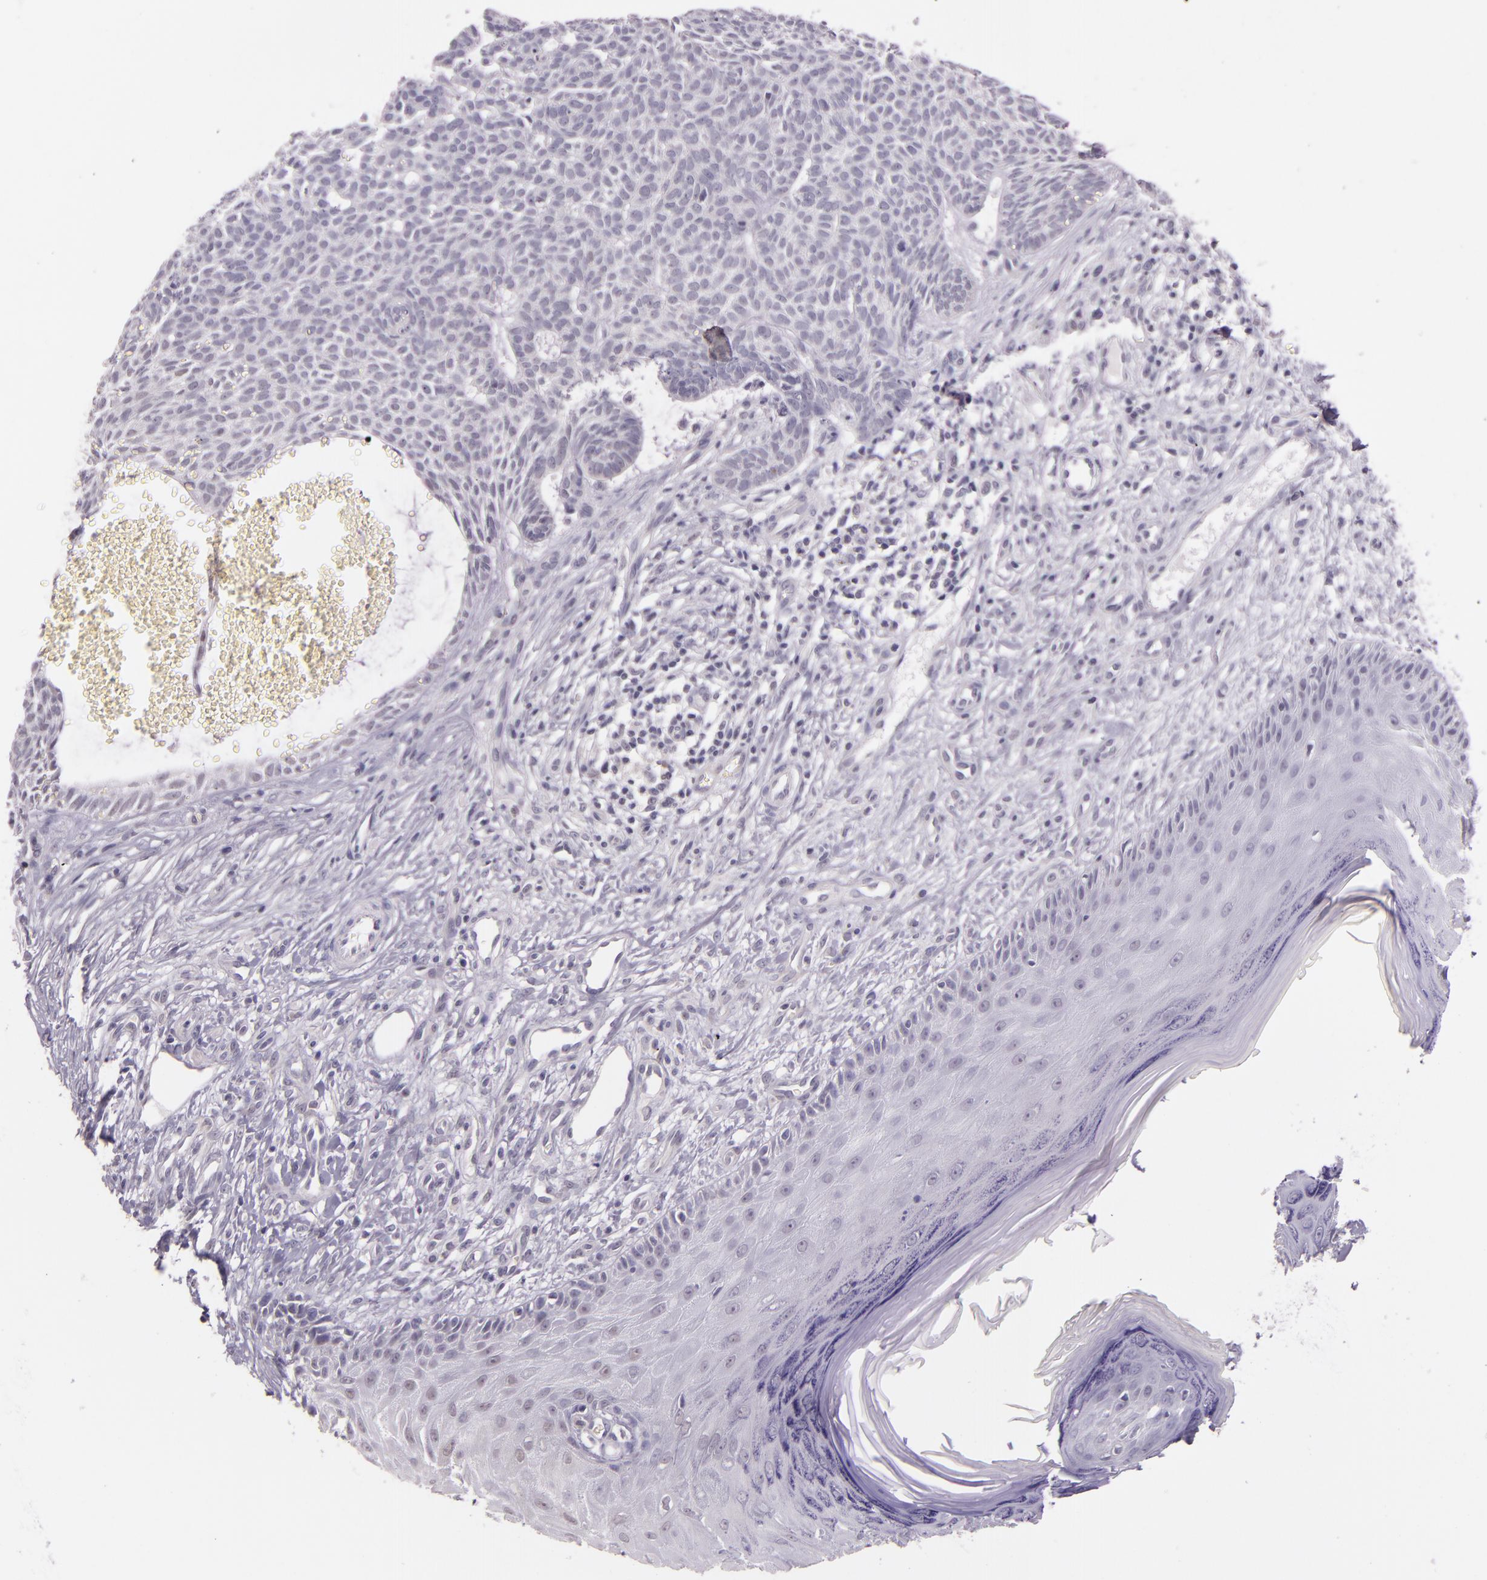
{"staining": {"intensity": "negative", "quantity": "none", "location": "none"}, "tissue": "skin cancer", "cell_type": "Tumor cells", "image_type": "cancer", "snomed": [{"axis": "morphology", "description": "Basal cell carcinoma"}, {"axis": "topography", "description": "Skin"}], "caption": "Tumor cells show no significant protein positivity in skin cancer.", "gene": "HSPA8", "patient": {"sex": "male", "age": 75}}